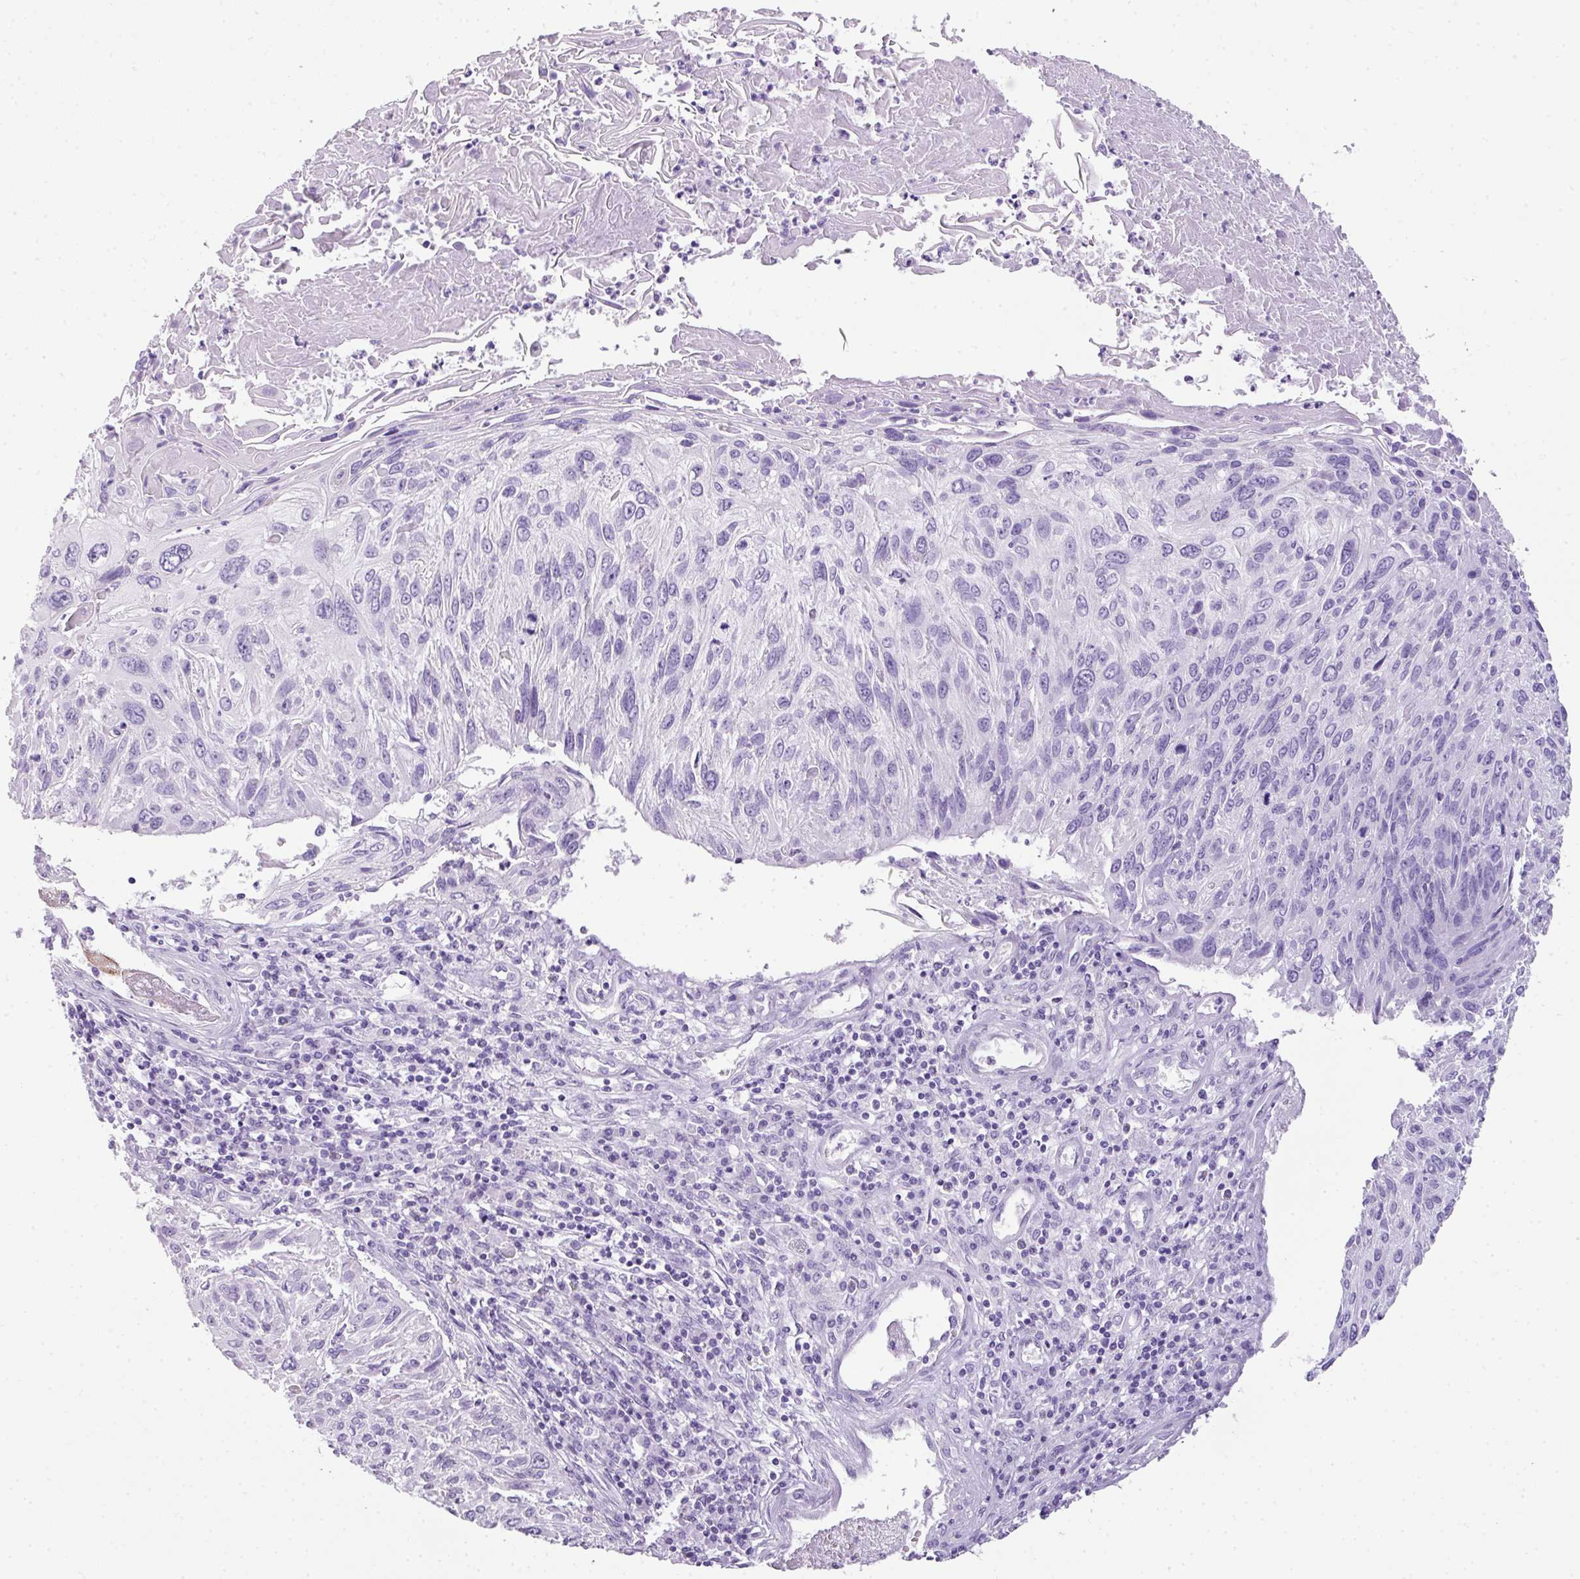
{"staining": {"intensity": "negative", "quantity": "none", "location": "none"}, "tissue": "cervical cancer", "cell_type": "Tumor cells", "image_type": "cancer", "snomed": [{"axis": "morphology", "description": "Squamous cell carcinoma, NOS"}, {"axis": "topography", "description": "Cervix"}], "caption": "Cervical squamous cell carcinoma was stained to show a protein in brown. There is no significant staining in tumor cells.", "gene": "TNP1", "patient": {"sex": "female", "age": 51}}